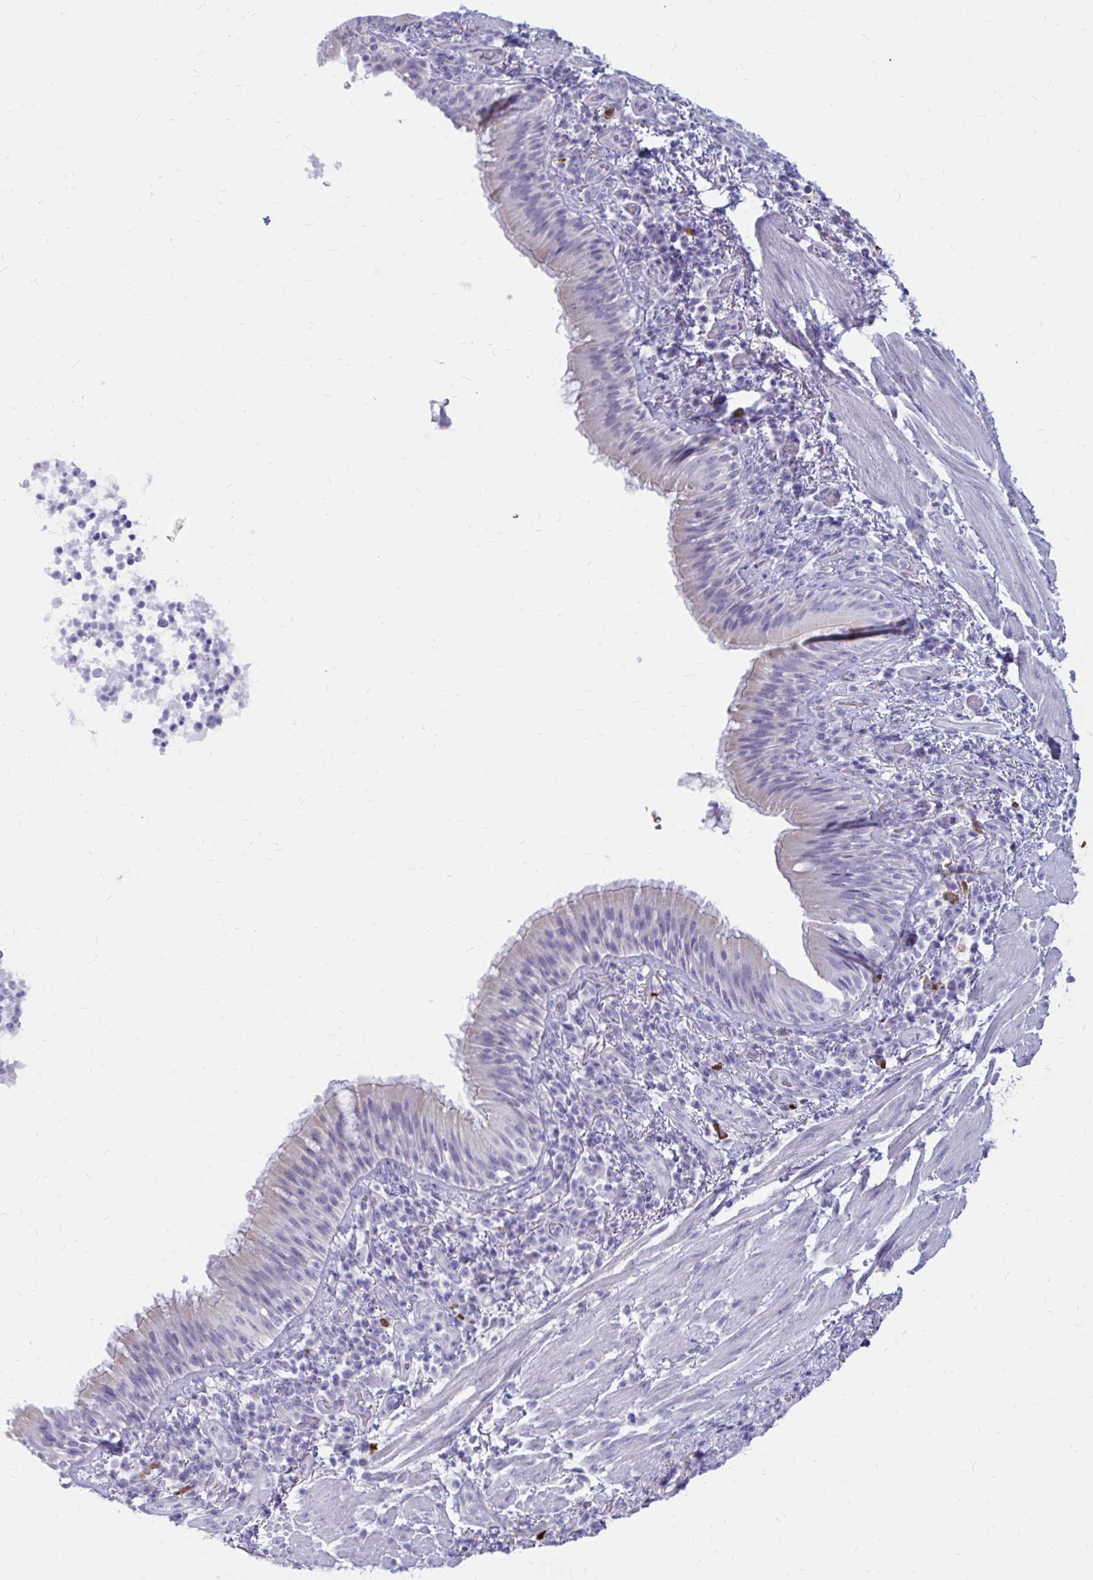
{"staining": {"intensity": "negative", "quantity": "none", "location": "none"}, "tissue": "bronchus", "cell_type": "Respiratory epithelial cells", "image_type": "normal", "snomed": [{"axis": "morphology", "description": "Normal tissue, NOS"}, {"axis": "topography", "description": "Cartilage tissue"}, {"axis": "topography", "description": "Bronchus"}], "caption": "This is an immunohistochemistry histopathology image of normal bronchus. There is no staining in respiratory epithelial cells.", "gene": "IGSF5", "patient": {"sex": "male", "age": 56}}